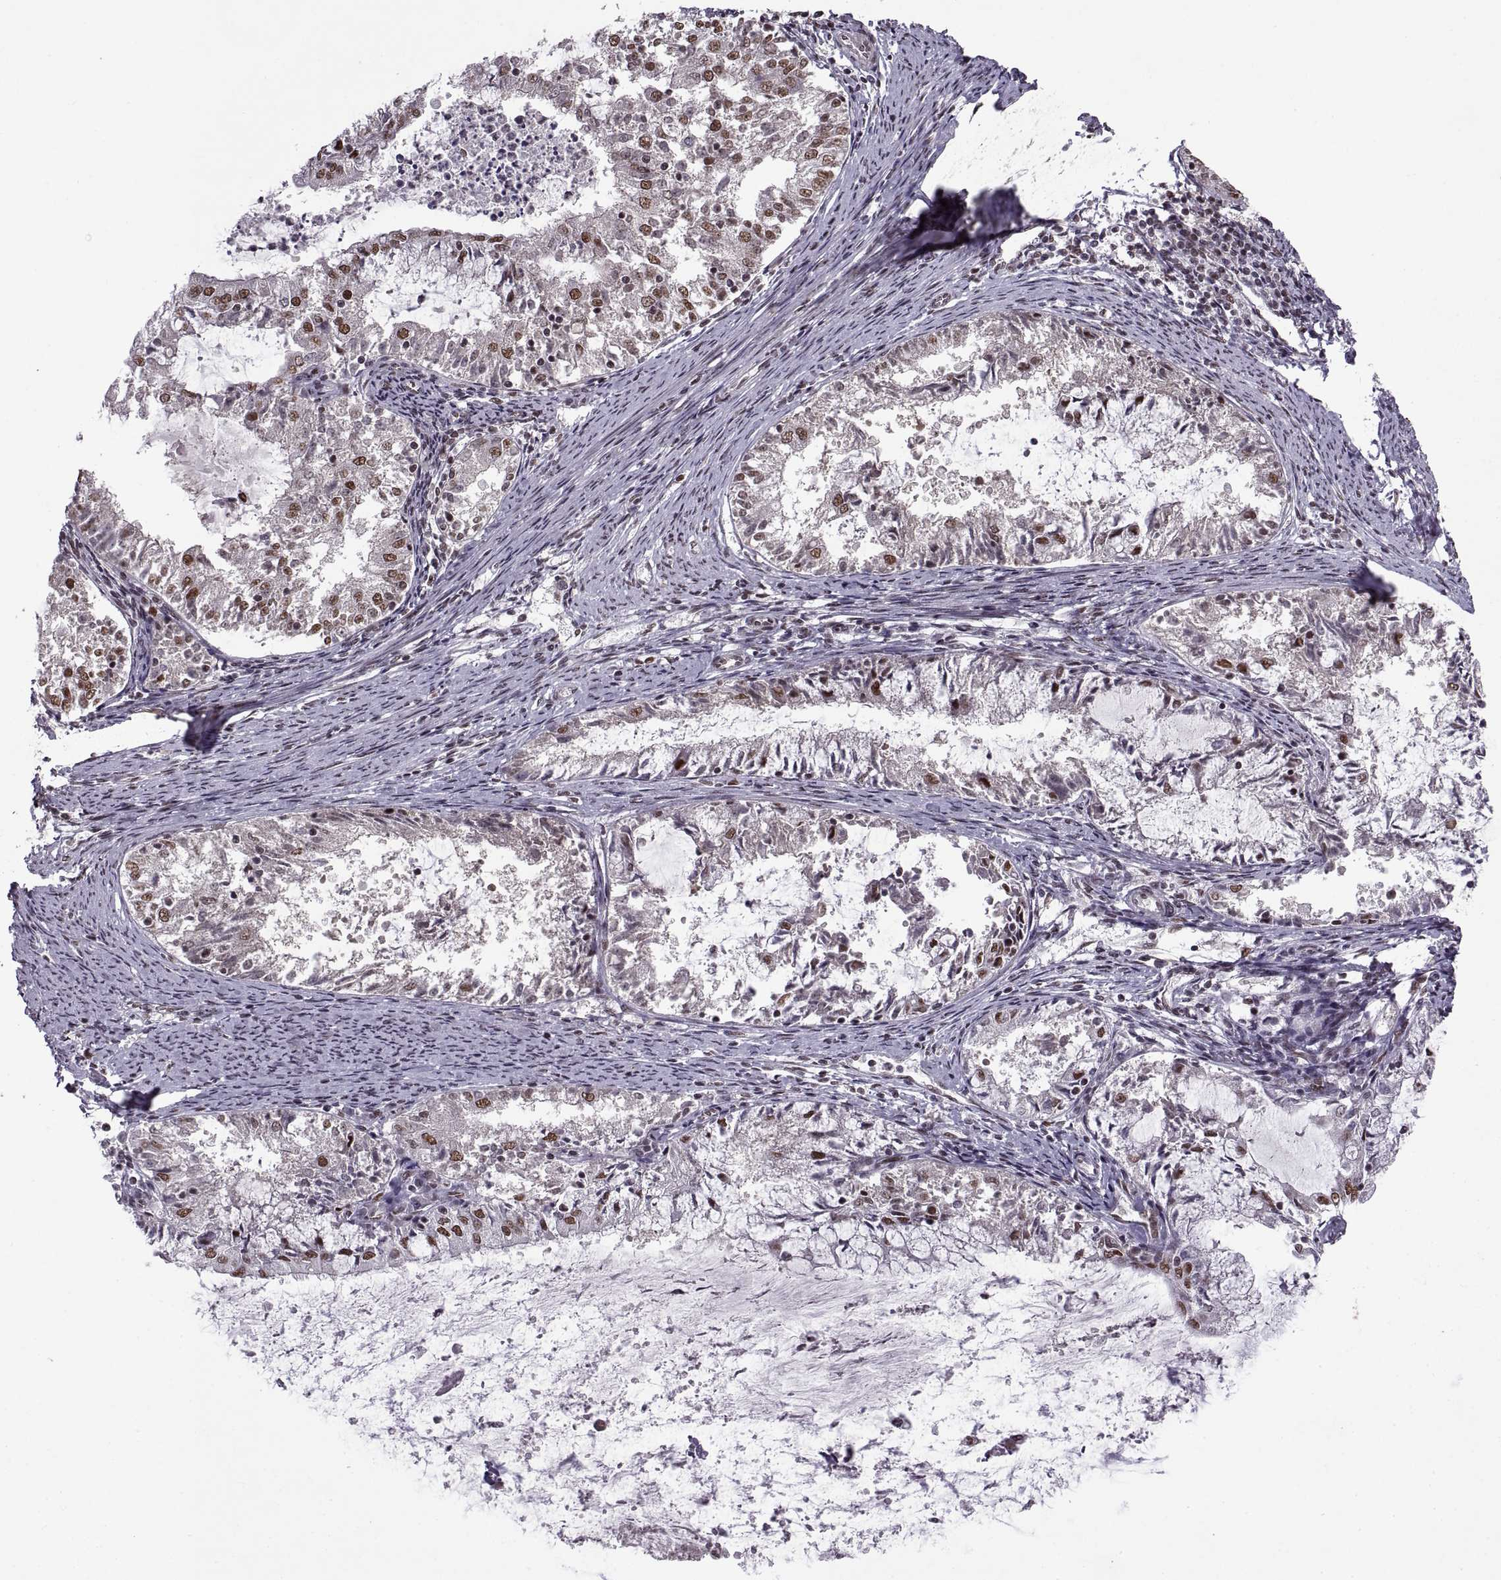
{"staining": {"intensity": "moderate", "quantity": ">75%", "location": "nuclear"}, "tissue": "endometrial cancer", "cell_type": "Tumor cells", "image_type": "cancer", "snomed": [{"axis": "morphology", "description": "Adenocarcinoma, NOS"}, {"axis": "topography", "description": "Endometrium"}], "caption": "DAB (3,3'-diaminobenzidine) immunohistochemical staining of adenocarcinoma (endometrial) shows moderate nuclear protein staining in about >75% of tumor cells.", "gene": "MT1E", "patient": {"sex": "female", "age": 57}}